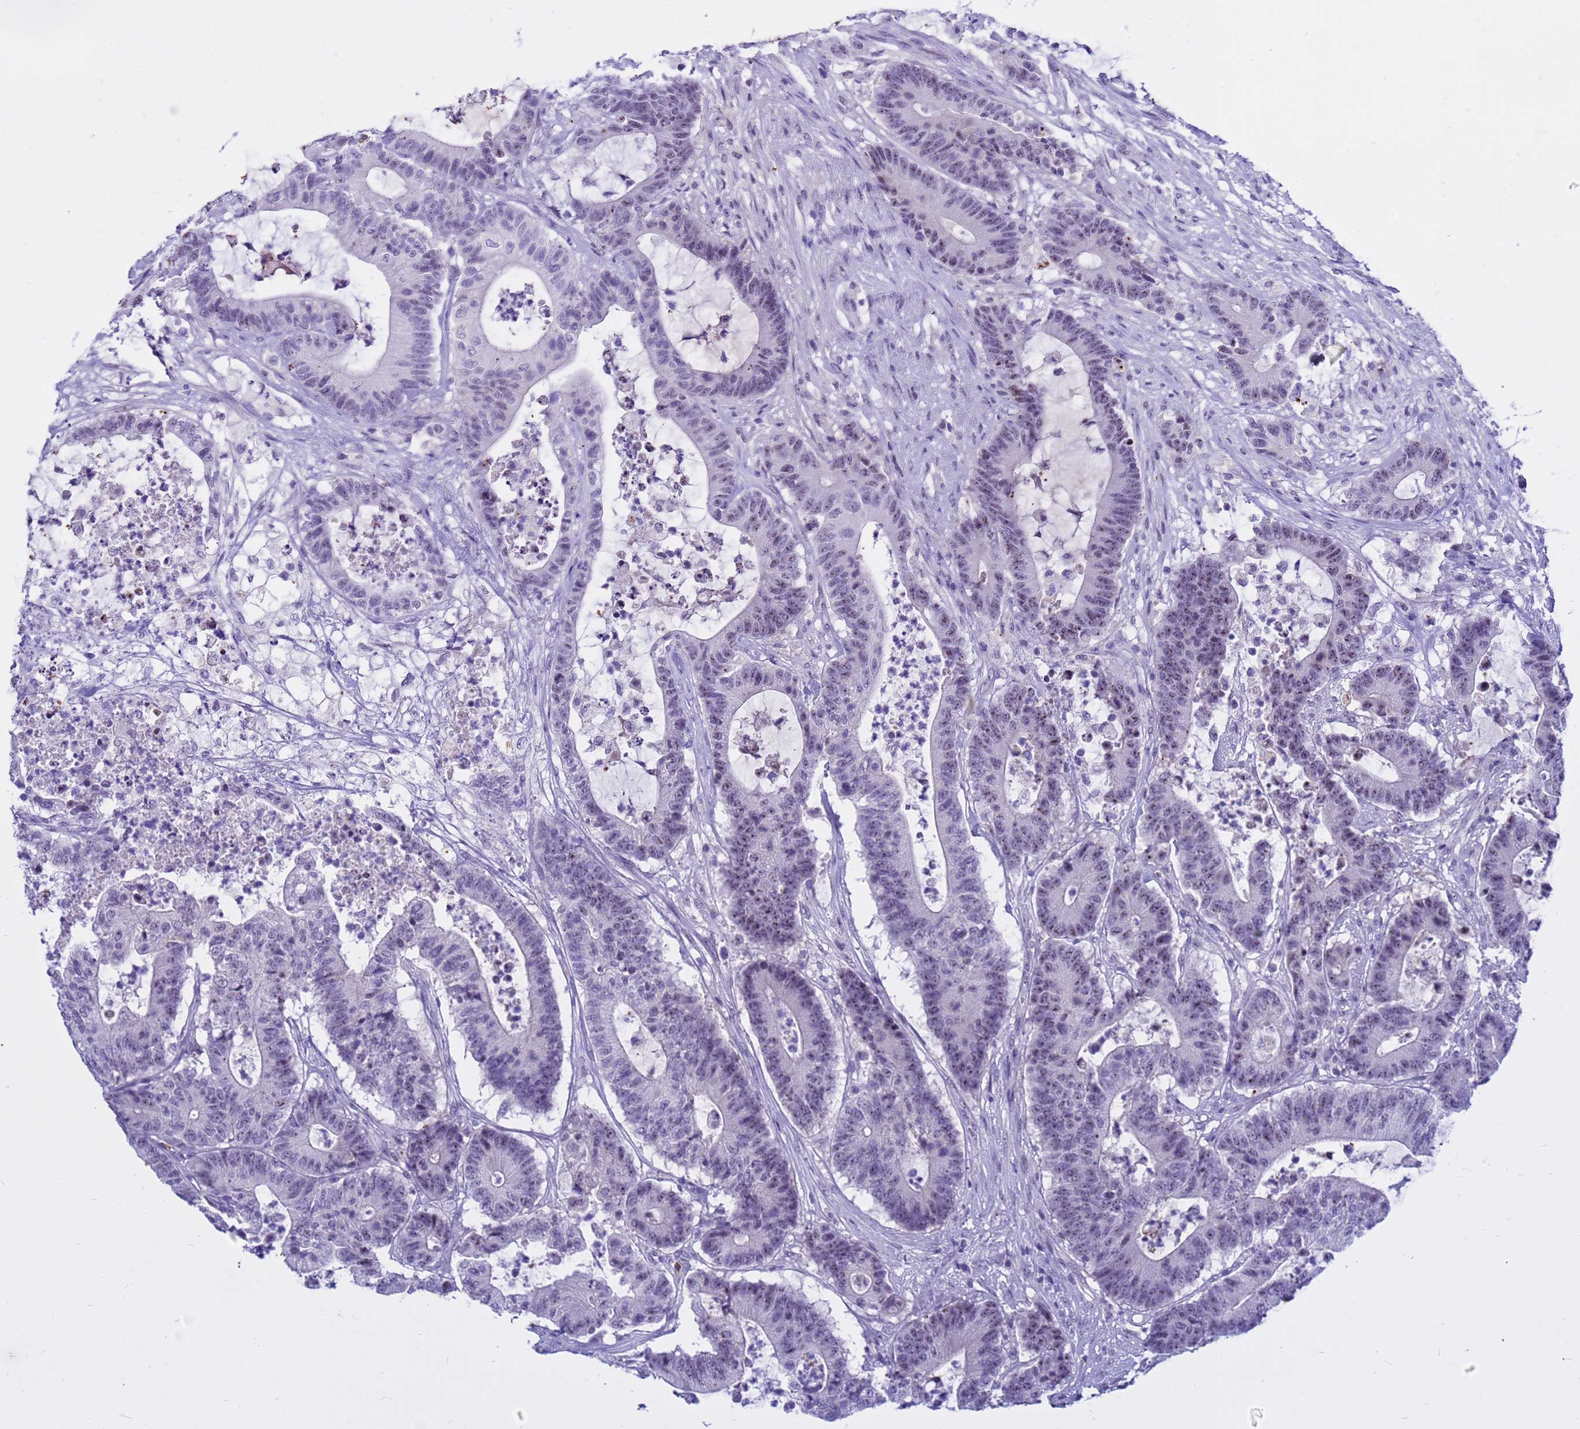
{"staining": {"intensity": "weak", "quantity": "25%-75%", "location": "nuclear"}, "tissue": "colorectal cancer", "cell_type": "Tumor cells", "image_type": "cancer", "snomed": [{"axis": "morphology", "description": "Adenocarcinoma, NOS"}, {"axis": "topography", "description": "Colon"}], "caption": "Brown immunohistochemical staining in human colorectal cancer (adenocarcinoma) demonstrates weak nuclear staining in approximately 25%-75% of tumor cells.", "gene": "DMRTC2", "patient": {"sex": "female", "age": 84}}